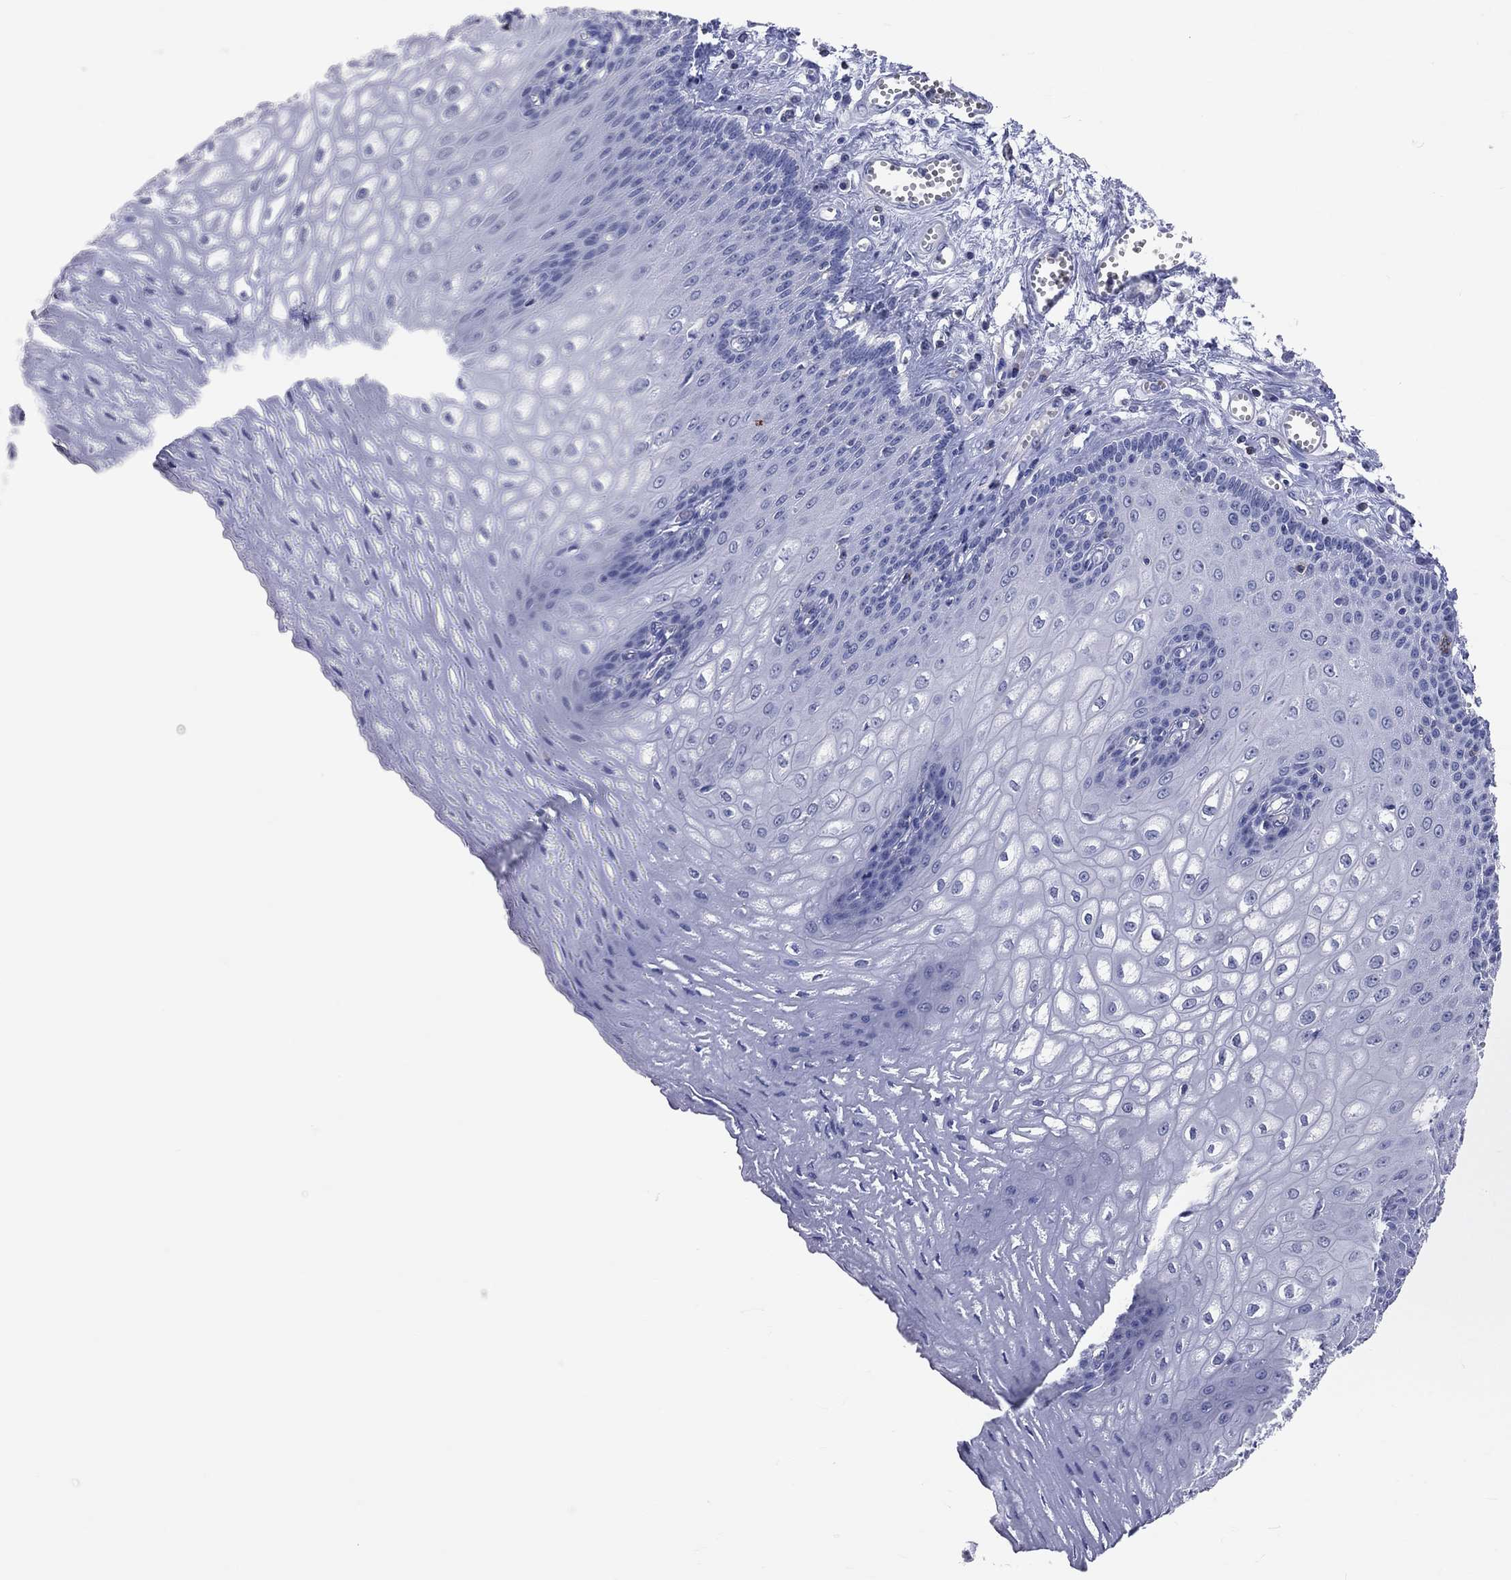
{"staining": {"intensity": "negative", "quantity": "none", "location": "none"}, "tissue": "esophagus", "cell_type": "Squamous epithelial cells", "image_type": "normal", "snomed": [{"axis": "morphology", "description": "Normal tissue, NOS"}, {"axis": "topography", "description": "Esophagus"}], "caption": "IHC photomicrograph of benign esophagus: esophagus stained with DAB demonstrates no significant protein positivity in squamous epithelial cells.", "gene": "LAT", "patient": {"sex": "male", "age": 58}}